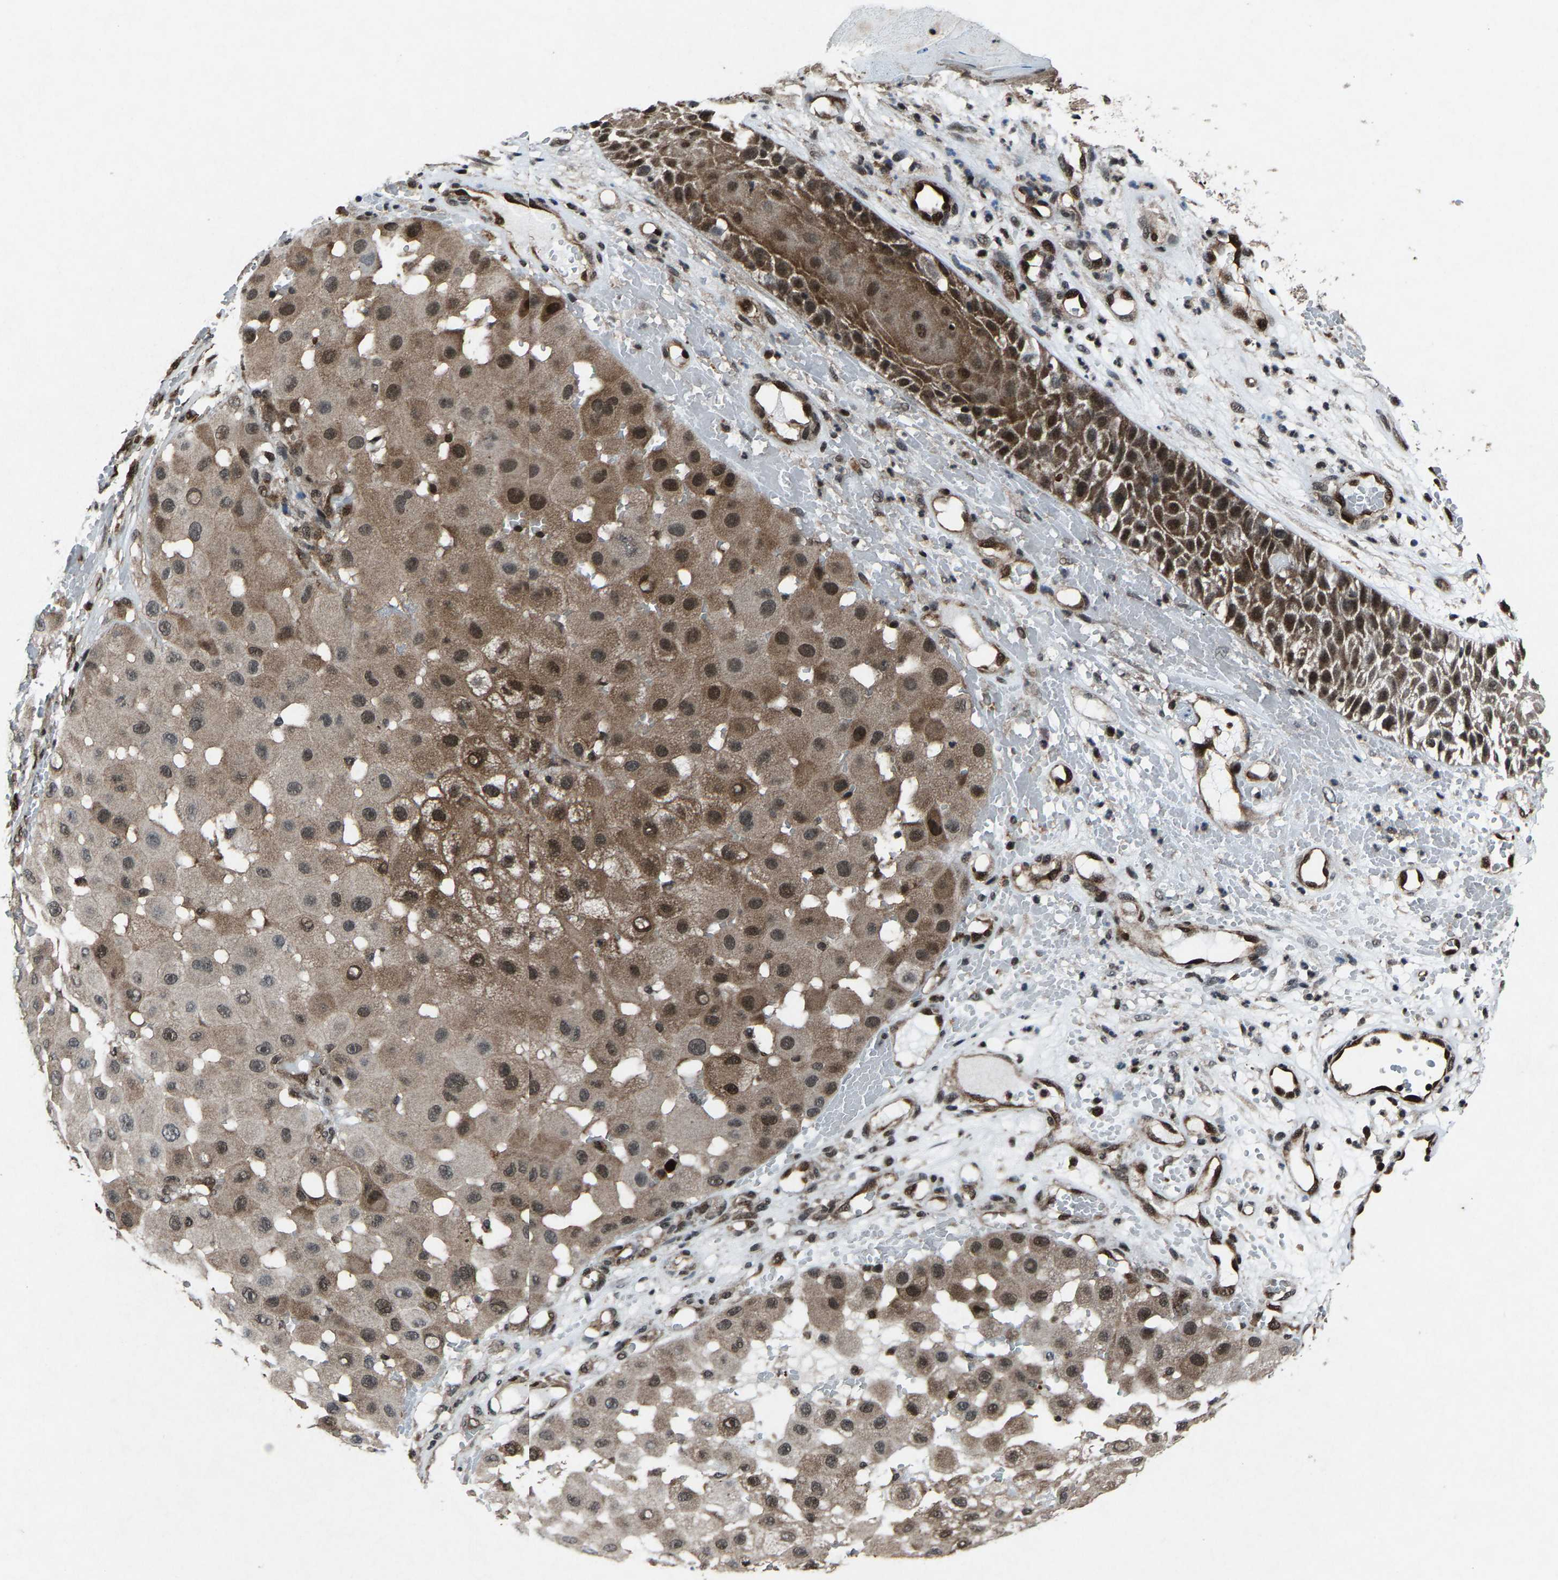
{"staining": {"intensity": "moderate", "quantity": ">75%", "location": "cytoplasmic/membranous,nuclear"}, "tissue": "melanoma", "cell_type": "Tumor cells", "image_type": "cancer", "snomed": [{"axis": "morphology", "description": "Malignant melanoma, NOS"}, {"axis": "topography", "description": "Skin"}], "caption": "IHC of human malignant melanoma reveals medium levels of moderate cytoplasmic/membranous and nuclear staining in about >75% of tumor cells.", "gene": "ATXN3", "patient": {"sex": "female", "age": 81}}